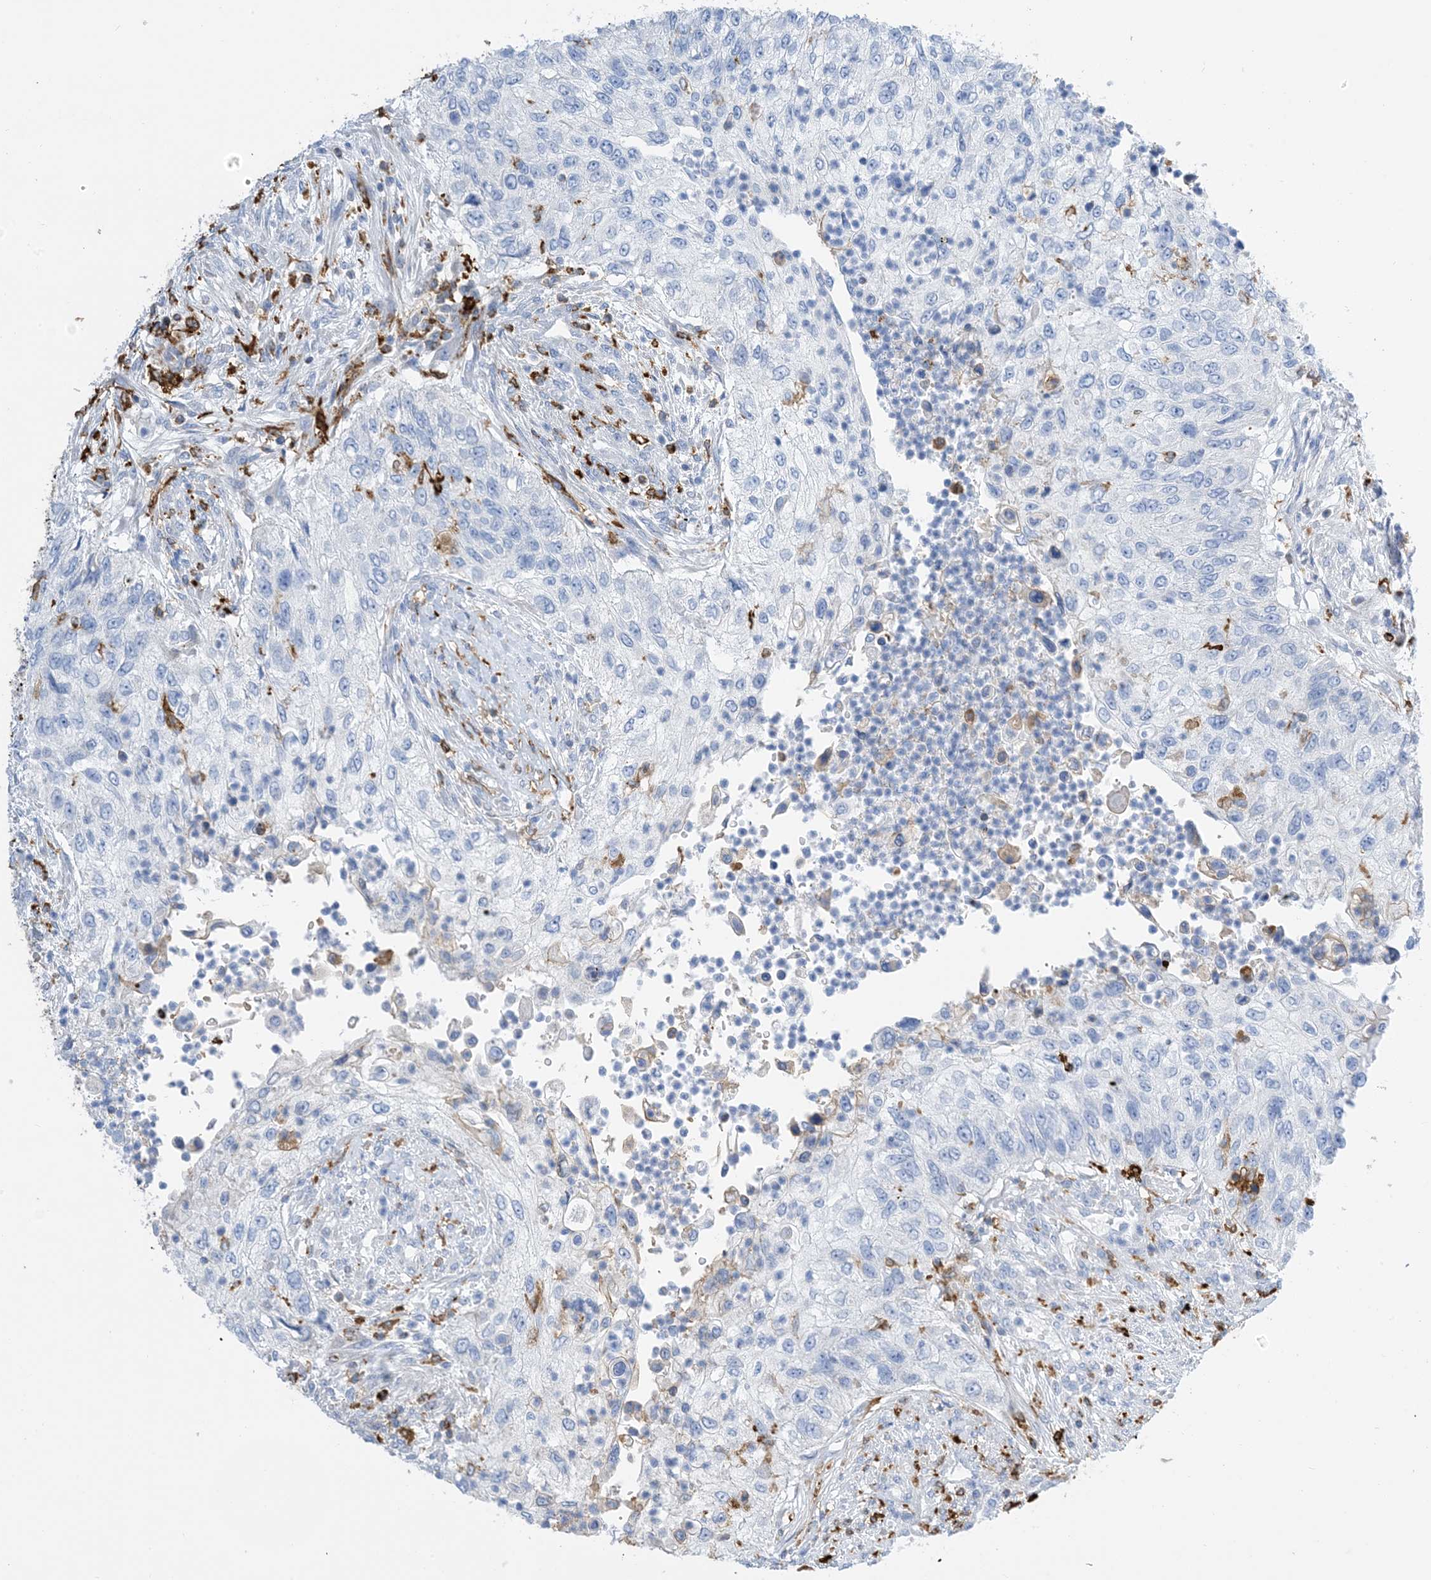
{"staining": {"intensity": "negative", "quantity": "none", "location": "none"}, "tissue": "urothelial cancer", "cell_type": "Tumor cells", "image_type": "cancer", "snomed": [{"axis": "morphology", "description": "Urothelial carcinoma, High grade"}, {"axis": "topography", "description": "Urinary bladder"}], "caption": "Immunohistochemistry (IHC) of human urothelial carcinoma (high-grade) exhibits no expression in tumor cells.", "gene": "DPH3", "patient": {"sex": "female", "age": 60}}